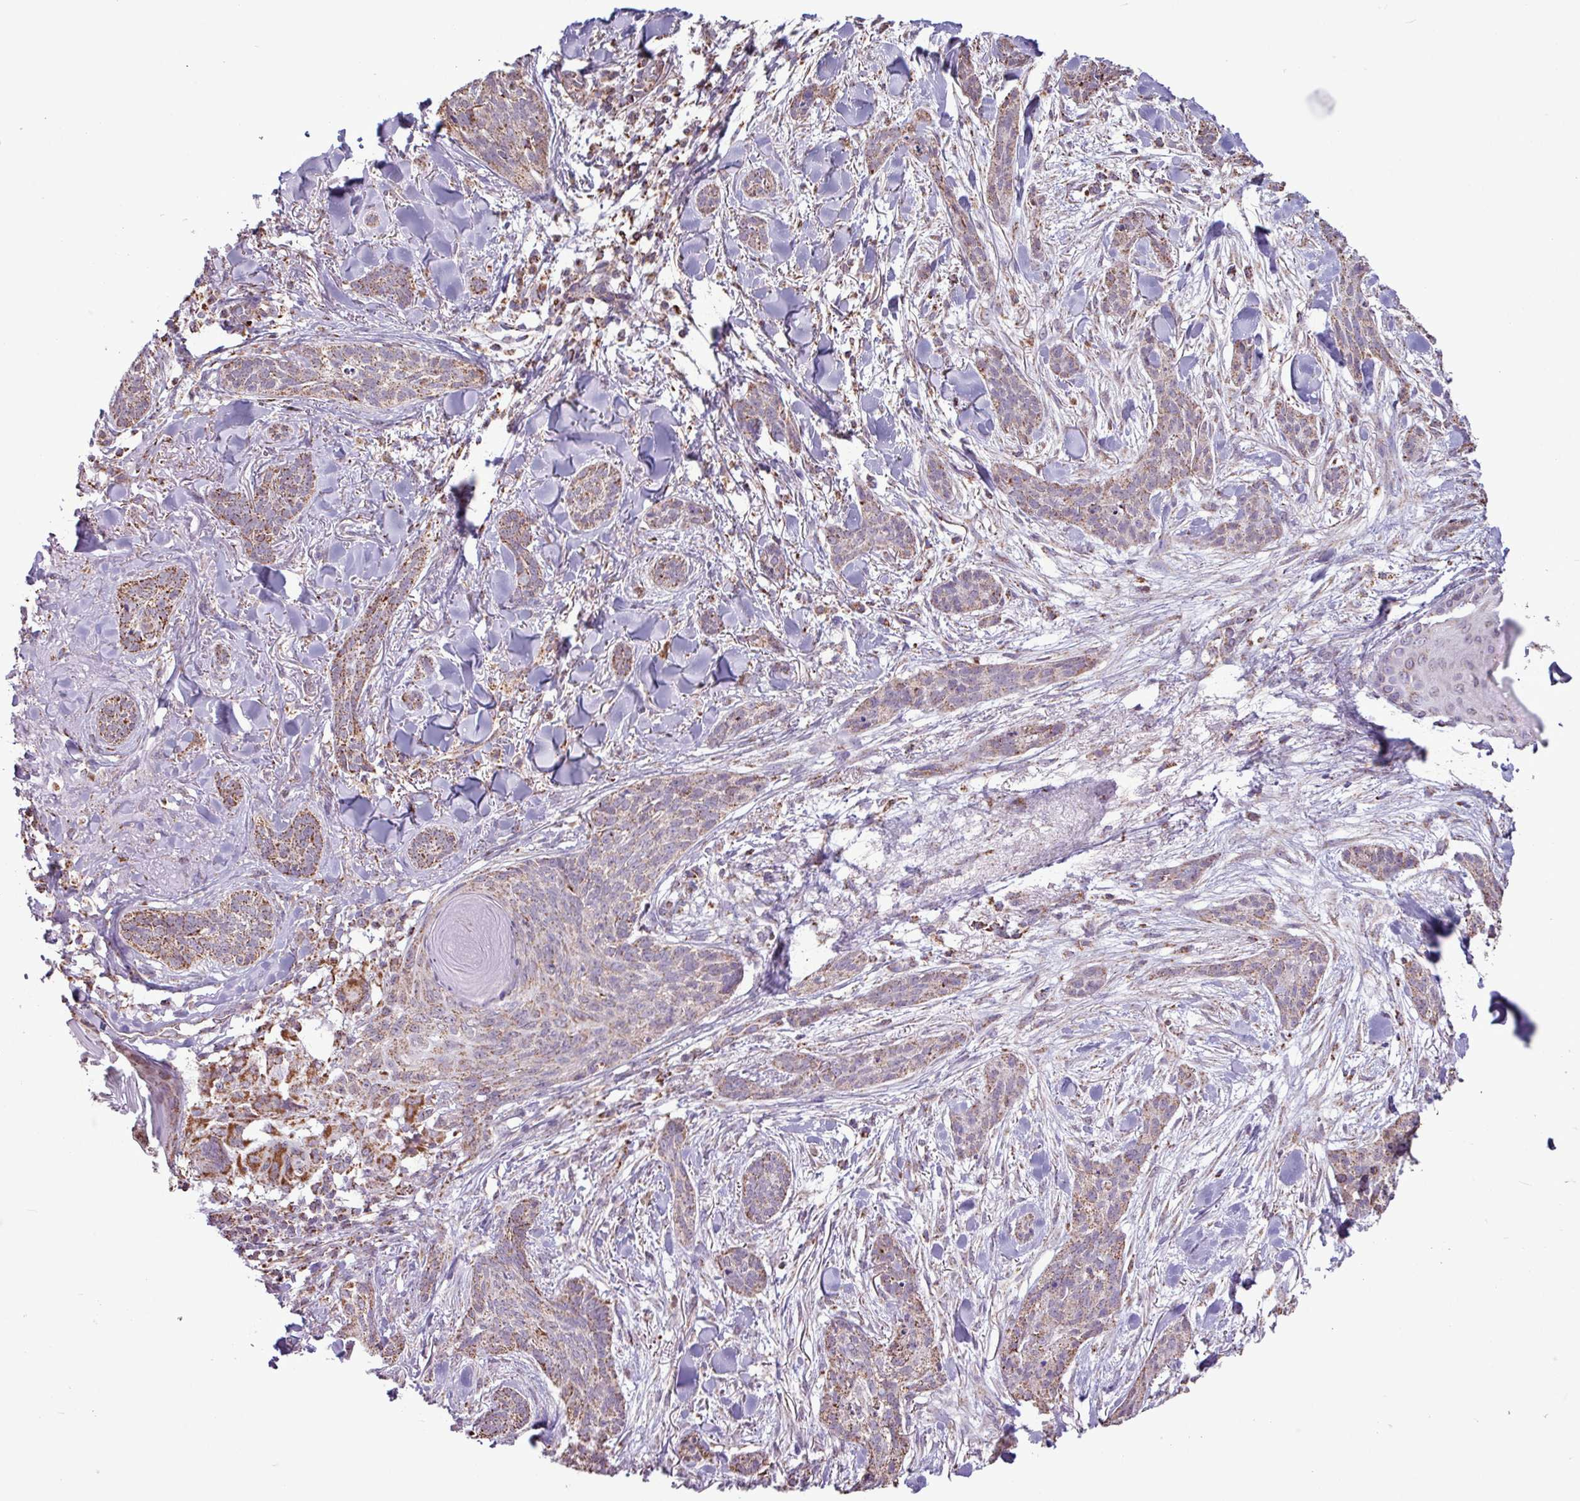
{"staining": {"intensity": "moderate", "quantity": ">75%", "location": "cytoplasmic/membranous"}, "tissue": "skin cancer", "cell_type": "Tumor cells", "image_type": "cancer", "snomed": [{"axis": "morphology", "description": "Basal cell carcinoma"}, {"axis": "topography", "description": "Skin"}], "caption": "High-power microscopy captured an immunohistochemistry histopathology image of skin cancer (basal cell carcinoma), revealing moderate cytoplasmic/membranous expression in about >75% of tumor cells.", "gene": "ALG8", "patient": {"sex": "male", "age": 52}}